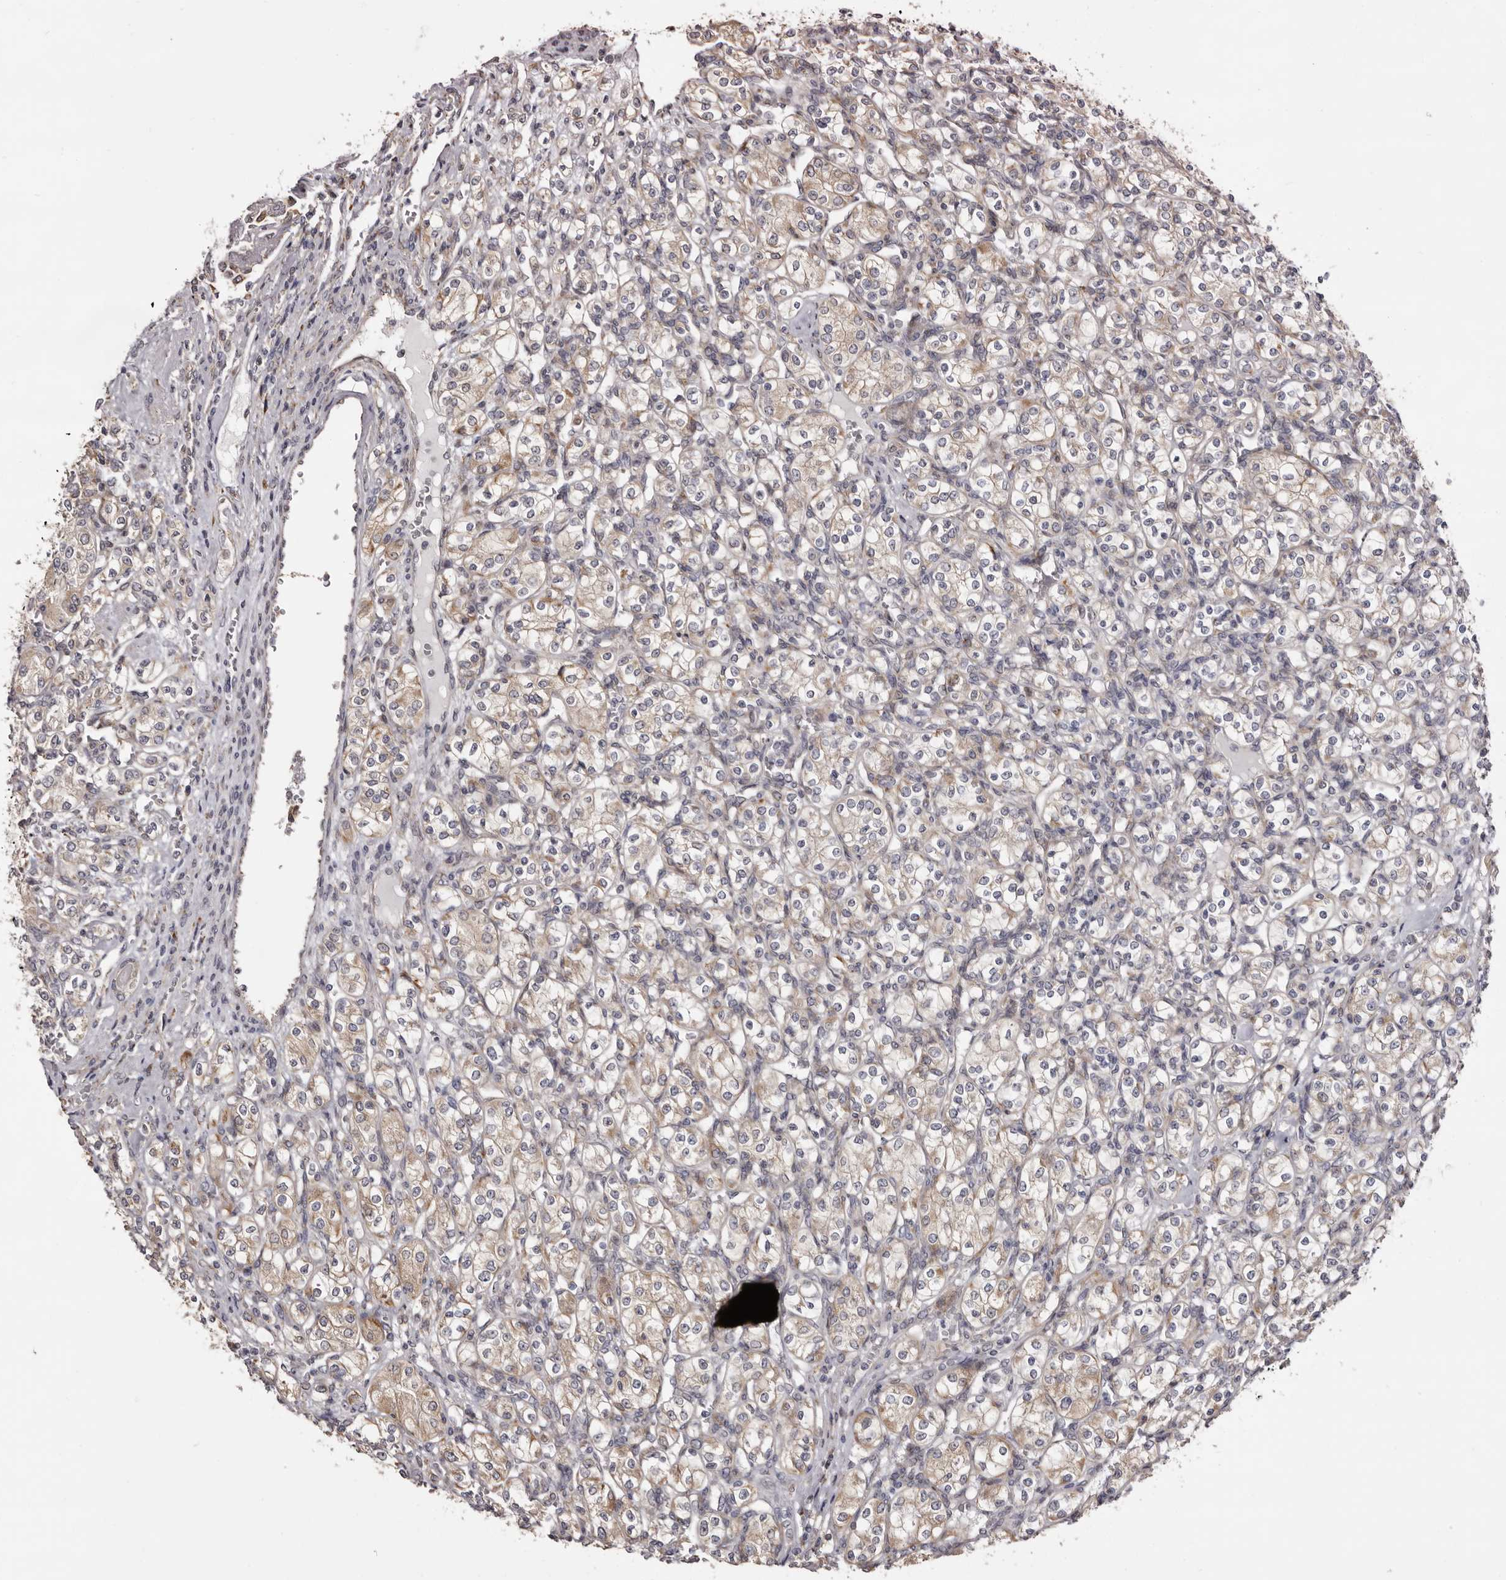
{"staining": {"intensity": "weak", "quantity": "25%-75%", "location": "cytoplasmic/membranous"}, "tissue": "renal cancer", "cell_type": "Tumor cells", "image_type": "cancer", "snomed": [{"axis": "morphology", "description": "Adenocarcinoma, NOS"}, {"axis": "topography", "description": "Kidney"}], "caption": "Adenocarcinoma (renal) tissue reveals weak cytoplasmic/membranous staining in about 25%-75% of tumor cells, visualized by immunohistochemistry. (Brightfield microscopy of DAB IHC at high magnification).", "gene": "PIGX", "patient": {"sex": "male", "age": 77}}